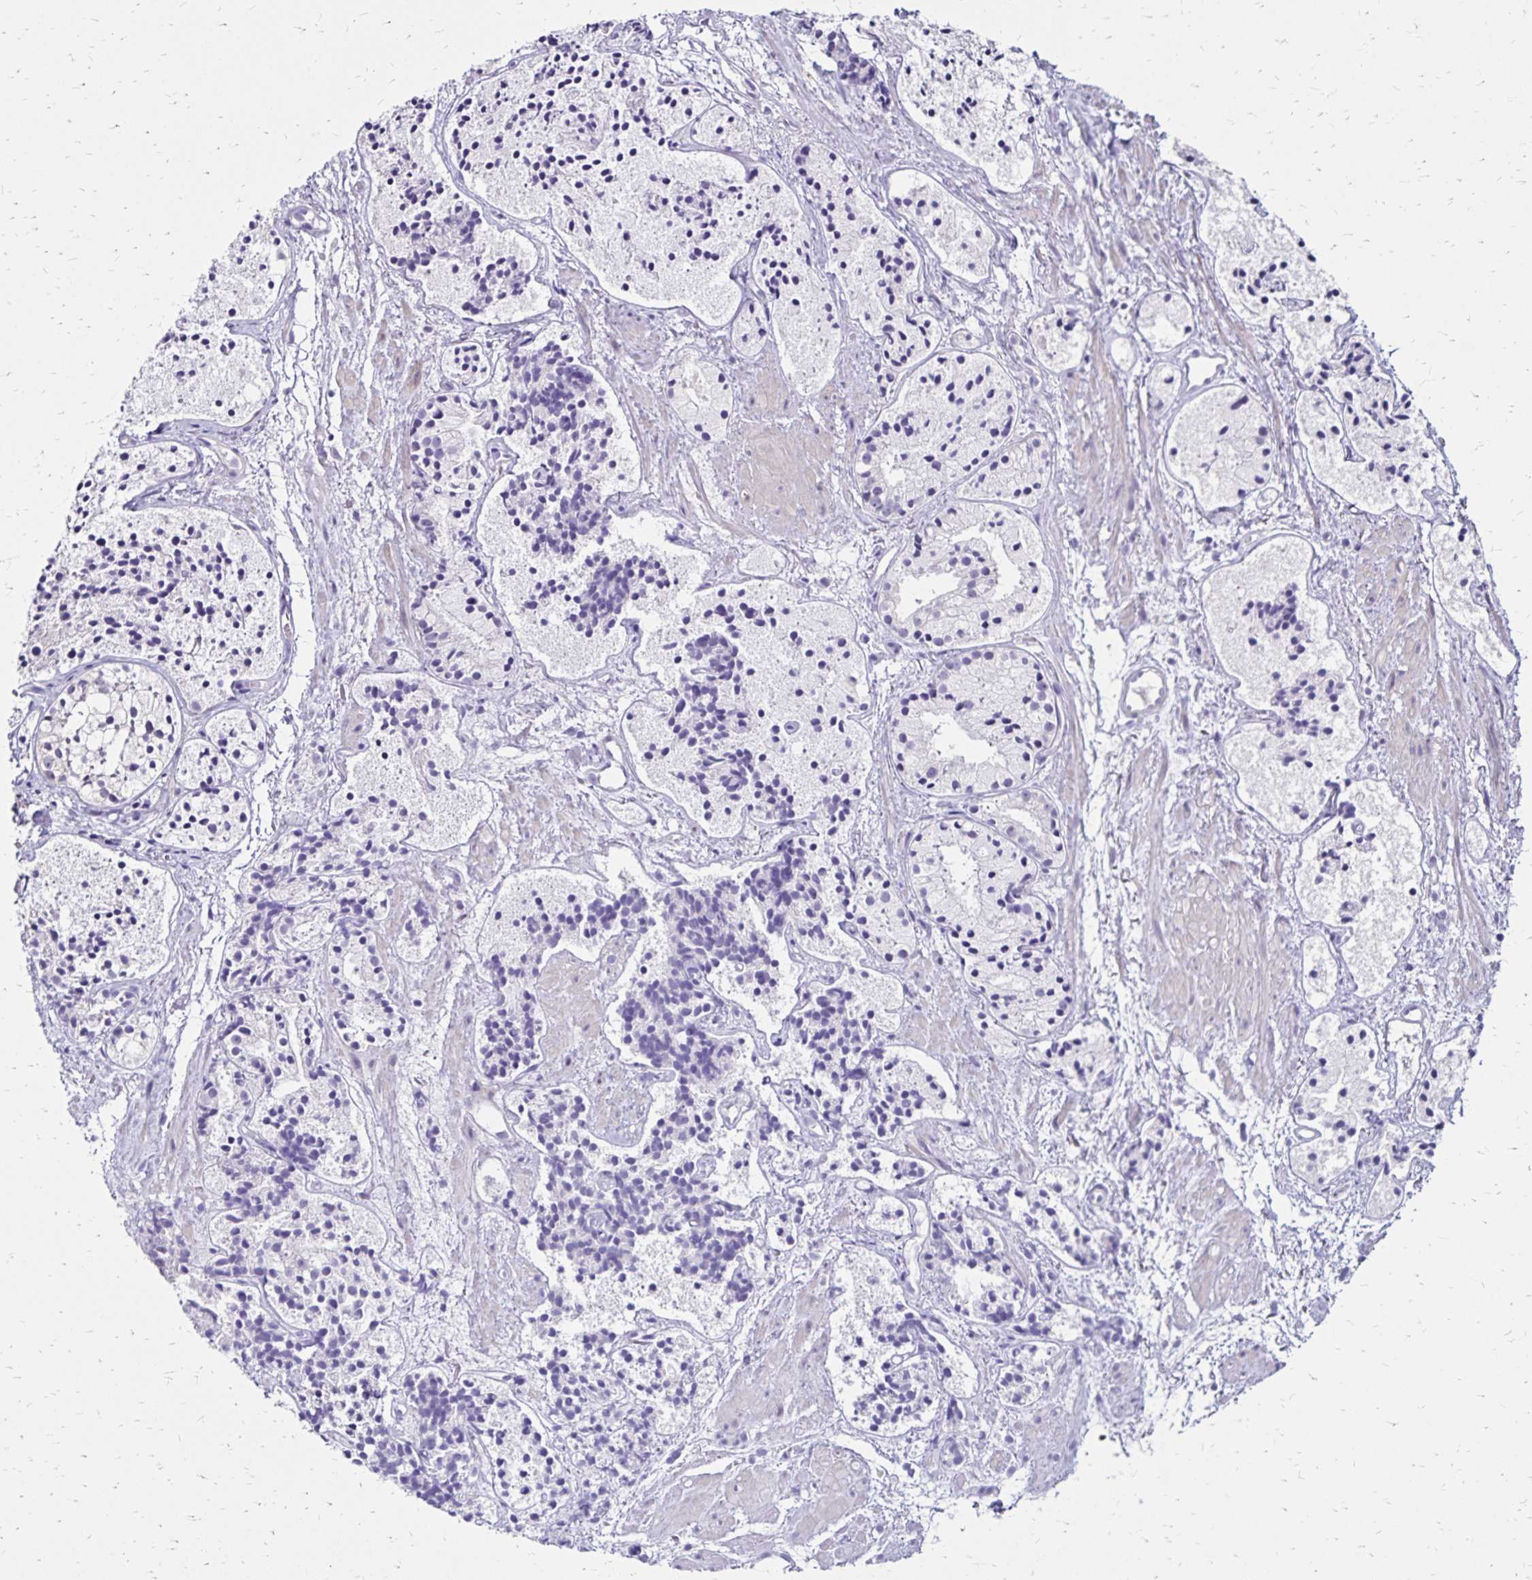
{"staining": {"intensity": "negative", "quantity": "none", "location": "none"}, "tissue": "prostate cancer", "cell_type": "Tumor cells", "image_type": "cancer", "snomed": [{"axis": "morphology", "description": "Adenocarcinoma, High grade"}, {"axis": "topography", "description": "Prostate"}], "caption": "A high-resolution image shows immunohistochemistry staining of prostate cancer (high-grade adenocarcinoma), which shows no significant expression in tumor cells.", "gene": "SH3GL3", "patient": {"sex": "male", "age": 85}}